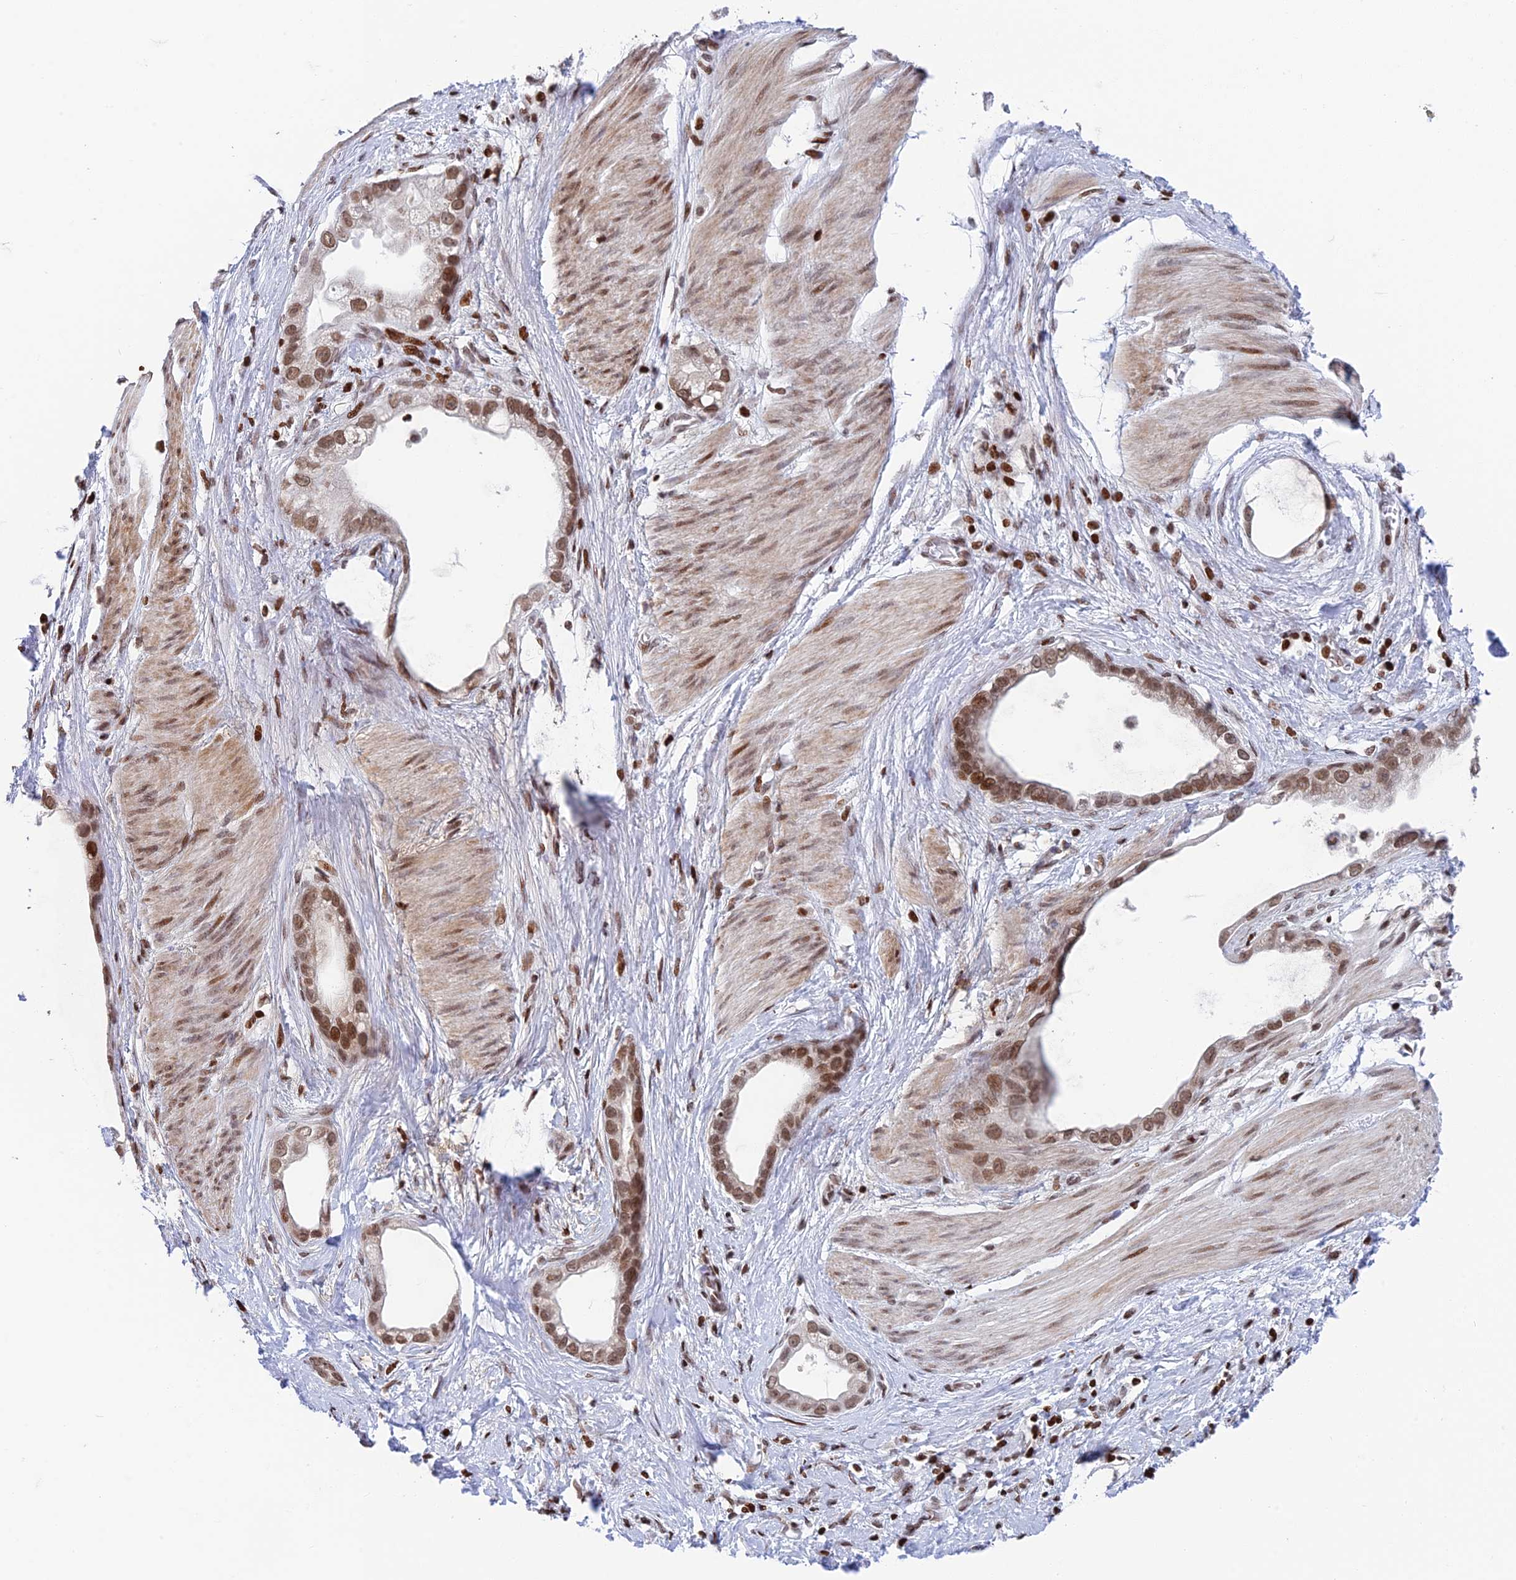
{"staining": {"intensity": "moderate", "quantity": ">75%", "location": "nuclear"}, "tissue": "stomach cancer", "cell_type": "Tumor cells", "image_type": "cancer", "snomed": [{"axis": "morphology", "description": "Adenocarcinoma, NOS"}, {"axis": "topography", "description": "Stomach"}], "caption": "Immunohistochemical staining of stomach adenocarcinoma displays medium levels of moderate nuclear staining in approximately >75% of tumor cells.", "gene": "RPAP1", "patient": {"sex": "male", "age": 55}}